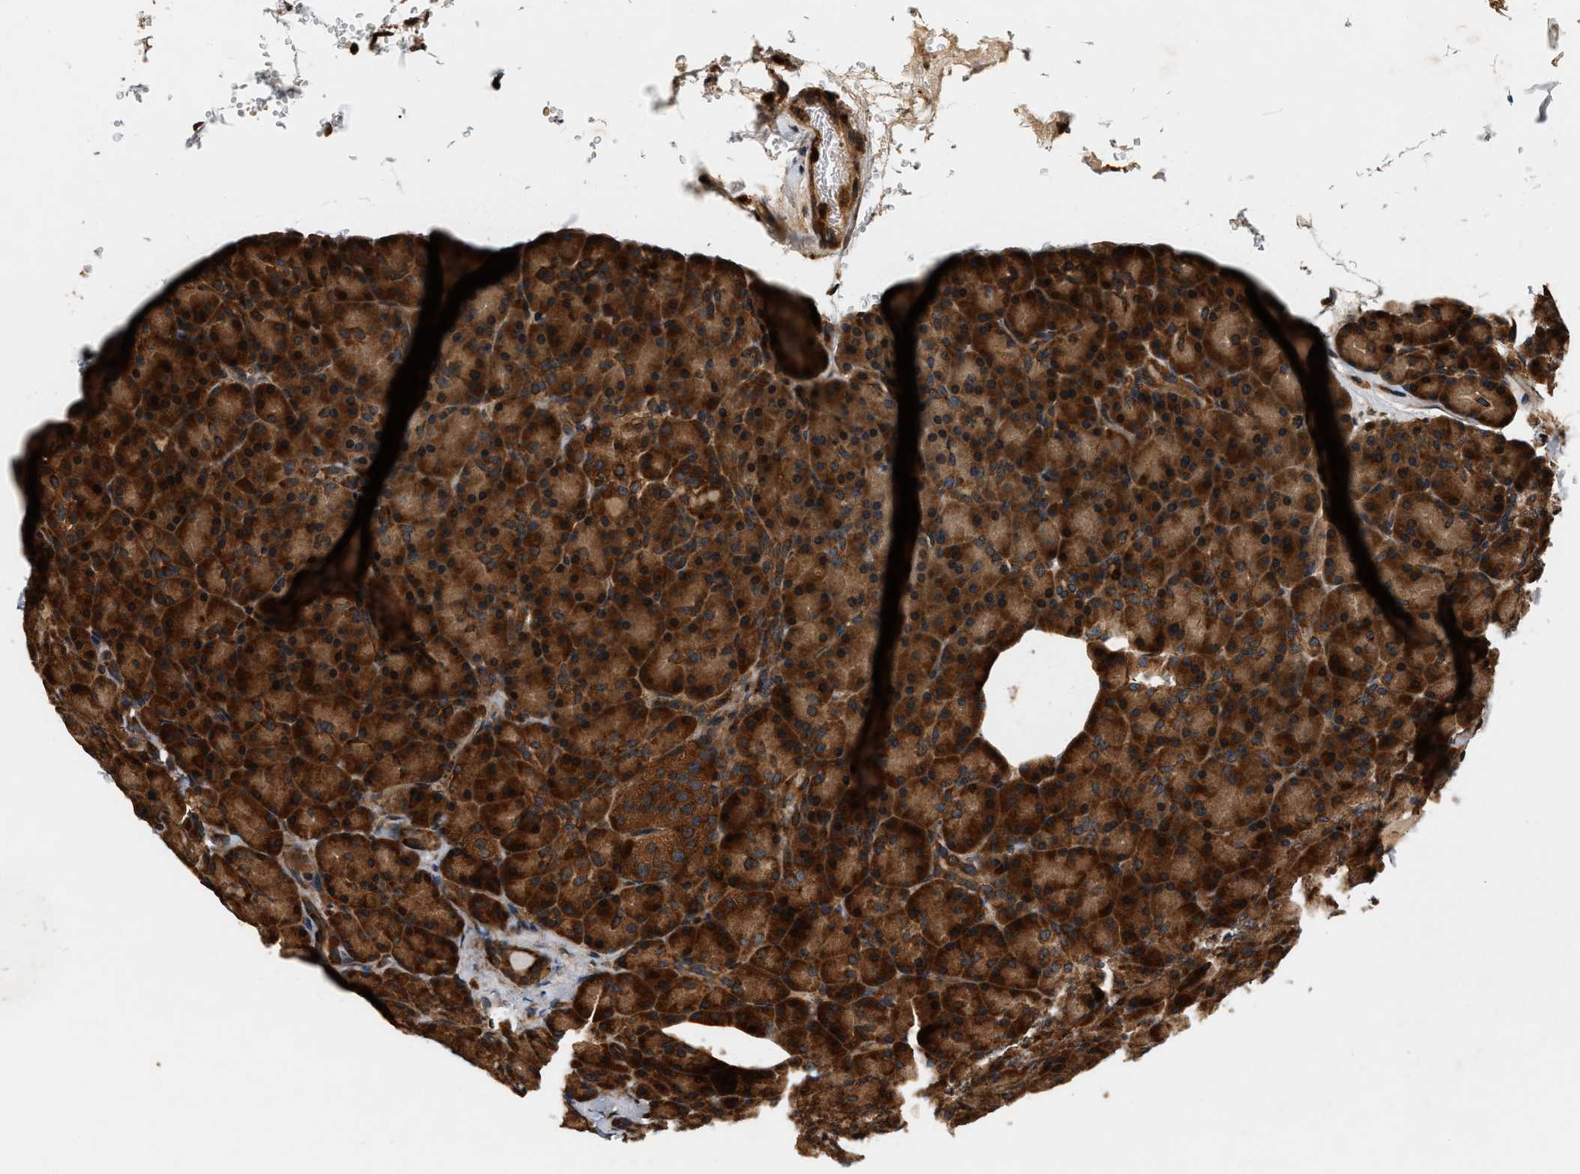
{"staining": {"intensity": "strong", "quantity": ">75%", "location": "cytoplasmic/membranous"}, "tissue": "pancreas", "cell_type": "Exocrine glandular cells", "image_type": "normal", "snomed": [{"axis": "morphology", "description": "Normal tissue, NOS"}, {"axis": "topography", "description": "Pancreas"}], "caption": "Immunohistochemistry image of normal pancreas: pancreas stained using immunohistochemistry (IHC) exhibits high levels of strong protein expression localized specifically in the cytoplasmic/membranous of exocrine glandular cells, appearing as a cytoplasmic/membranous brown color.", "gene": "SAMD9", "patient": {"sex": "female", "age": 43}}